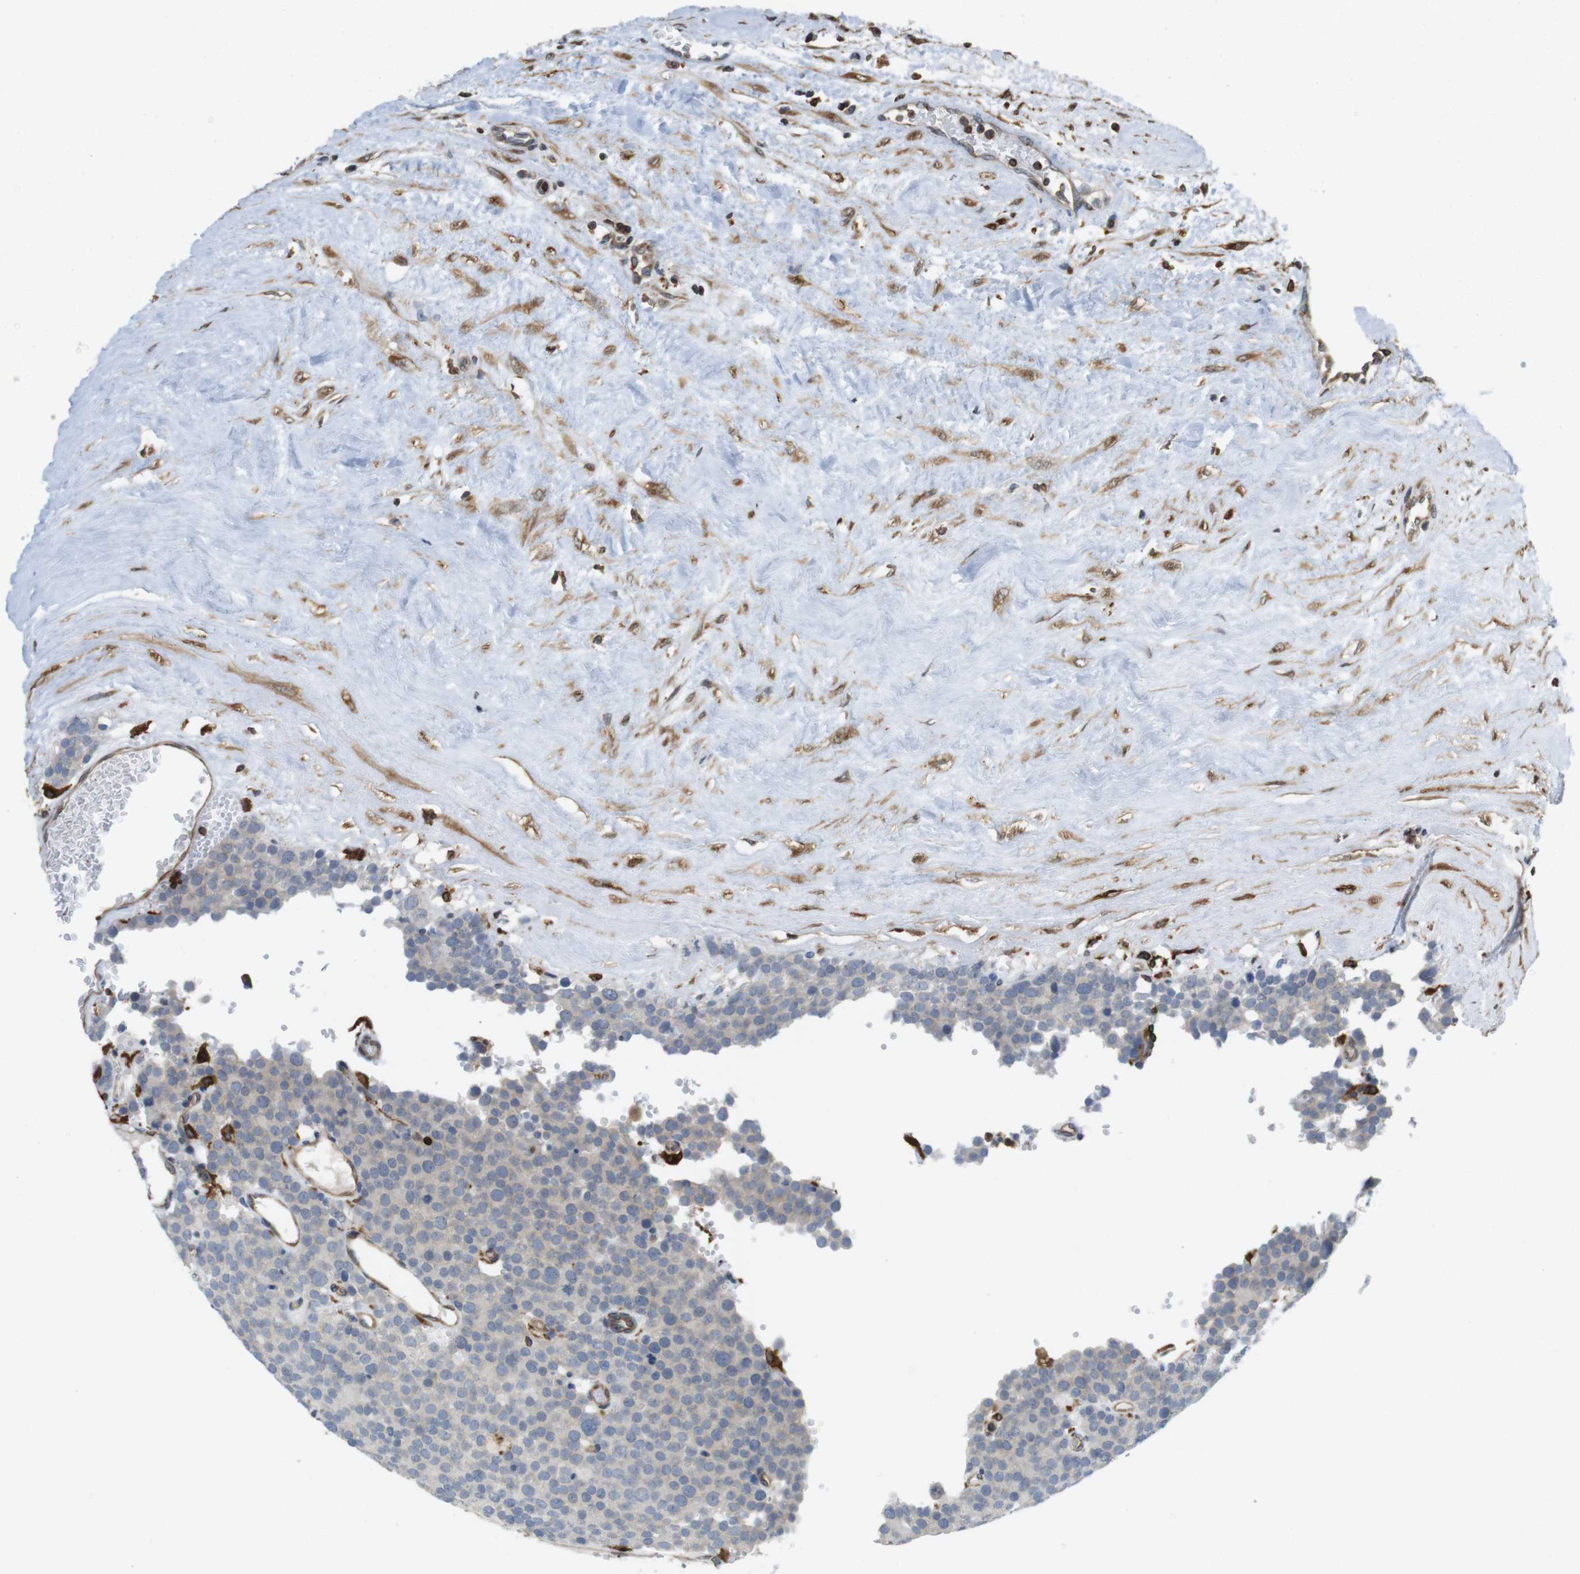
{"staining": {"intensity": "negative", "quantity": "none", "location": "none"}, "tissue": "testis cancer", "cell_type": "Tumor cells", "image_type": "cancer", "snomed": [{"axis": "morphology", "description": "Normal tissue, NOS"}, {"axis": "morphology", "description": "Seminoma, NOS"}, {"axis": "topography", "description": "Testis"}], "caption": "High power microscopy photomicrograph of an immunohistochemistry (IHC) photomicrograph of testis cancer, revealing no significant expression in tumor cells.", "gene": "ARL6IP5", "patient": {"sex": "male", "age": 71}}